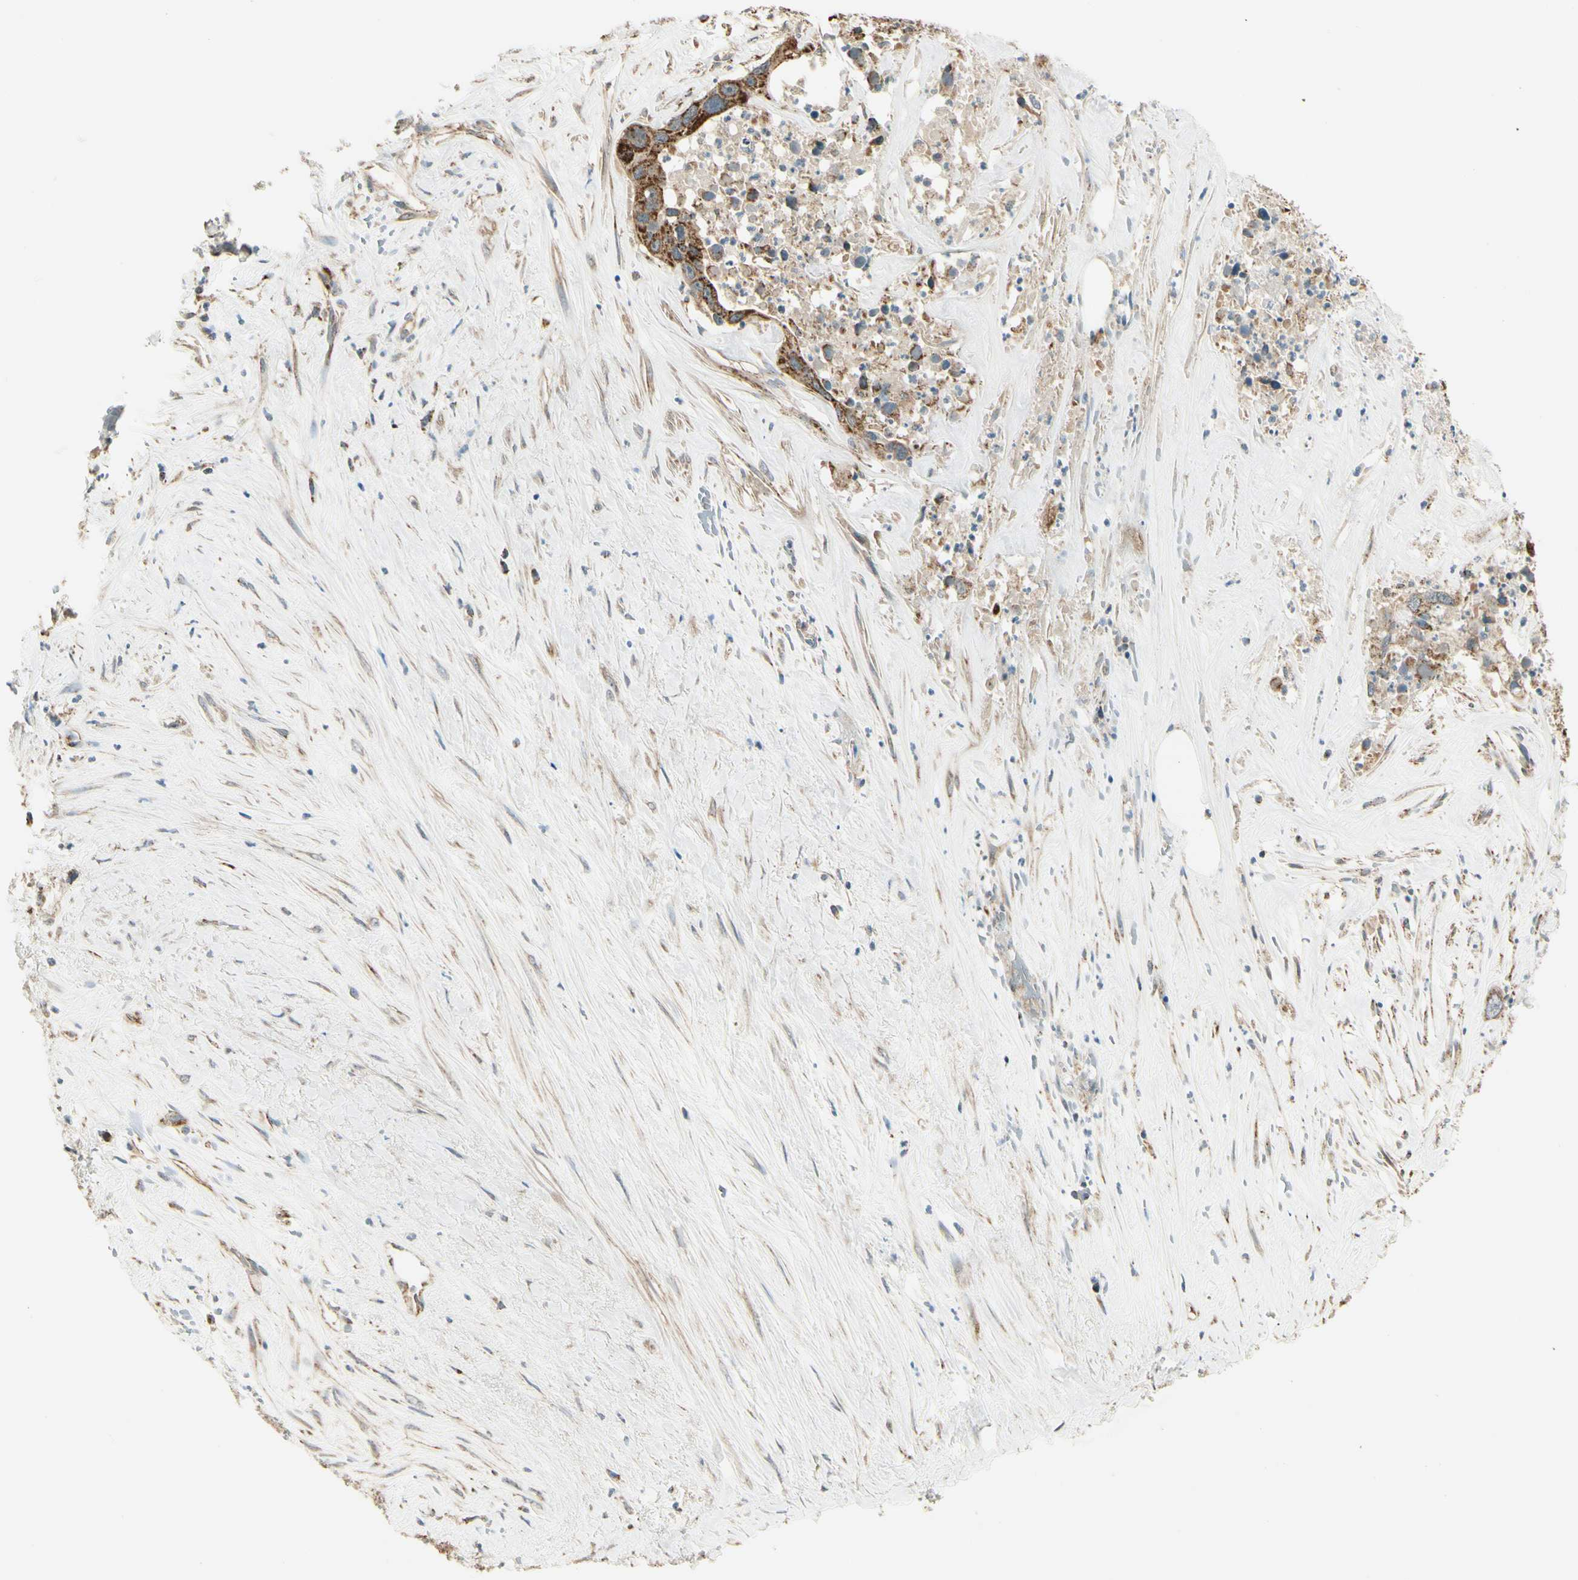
{"staining": {"intensity": "strong", "quantity": ">75%", "location": "cytoplasmic/membranous"}, "tissue": "liver cancer", "cell_type": "Tumor cells", "image_type": "cancer", "snomed": [{"axis": "morphology", "description": "Cholangiocarcinoma"}, {"axis": "topography", "description": "Liver"}], "caption": "The micrograph reveals immunohistochemical staining of liver cancer. There is strong cytoplasmic/membranous expression is appreciated in about >75% of tumor cells.", "gene": "EPHB3", "patient": {"sex": "female", "age": 65}}